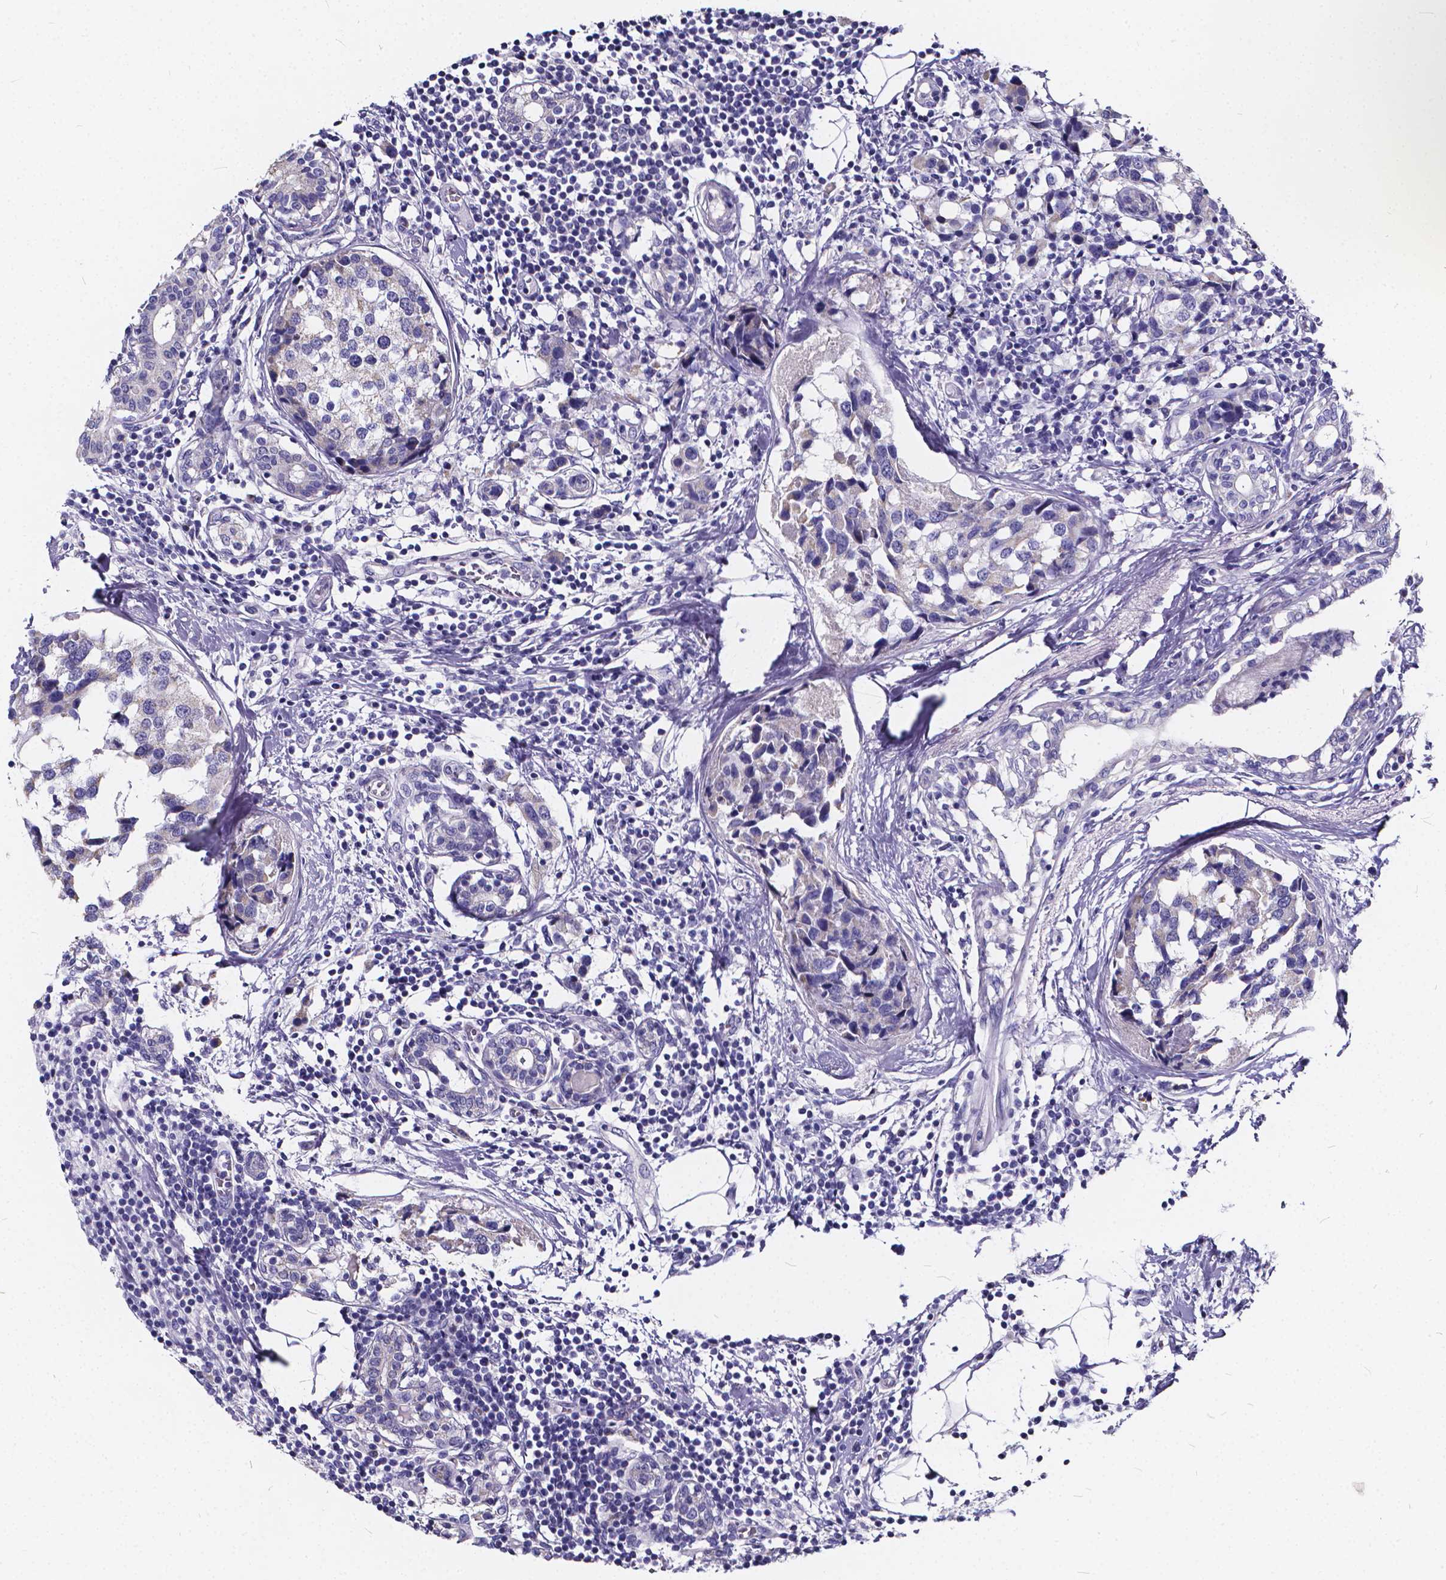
{"staining": {"intensity": "negative", "quantity": "none", "location": "none"}, "tissue": "breast cancer", "cell_type": "Tumor cells", "image_type": "cancer", "snomed": [{"axis": "morphology", "description": "Lobular carcinoma"}, {"axis": "topography", "description": "Breast"}], "caption": "Human lobular carcinoma (breast) stained for a protein using immunohistochemistry displays no staining in tumor cells.", "gene": "SPEF2", "patient": {"sex": "female", "age": 59}}